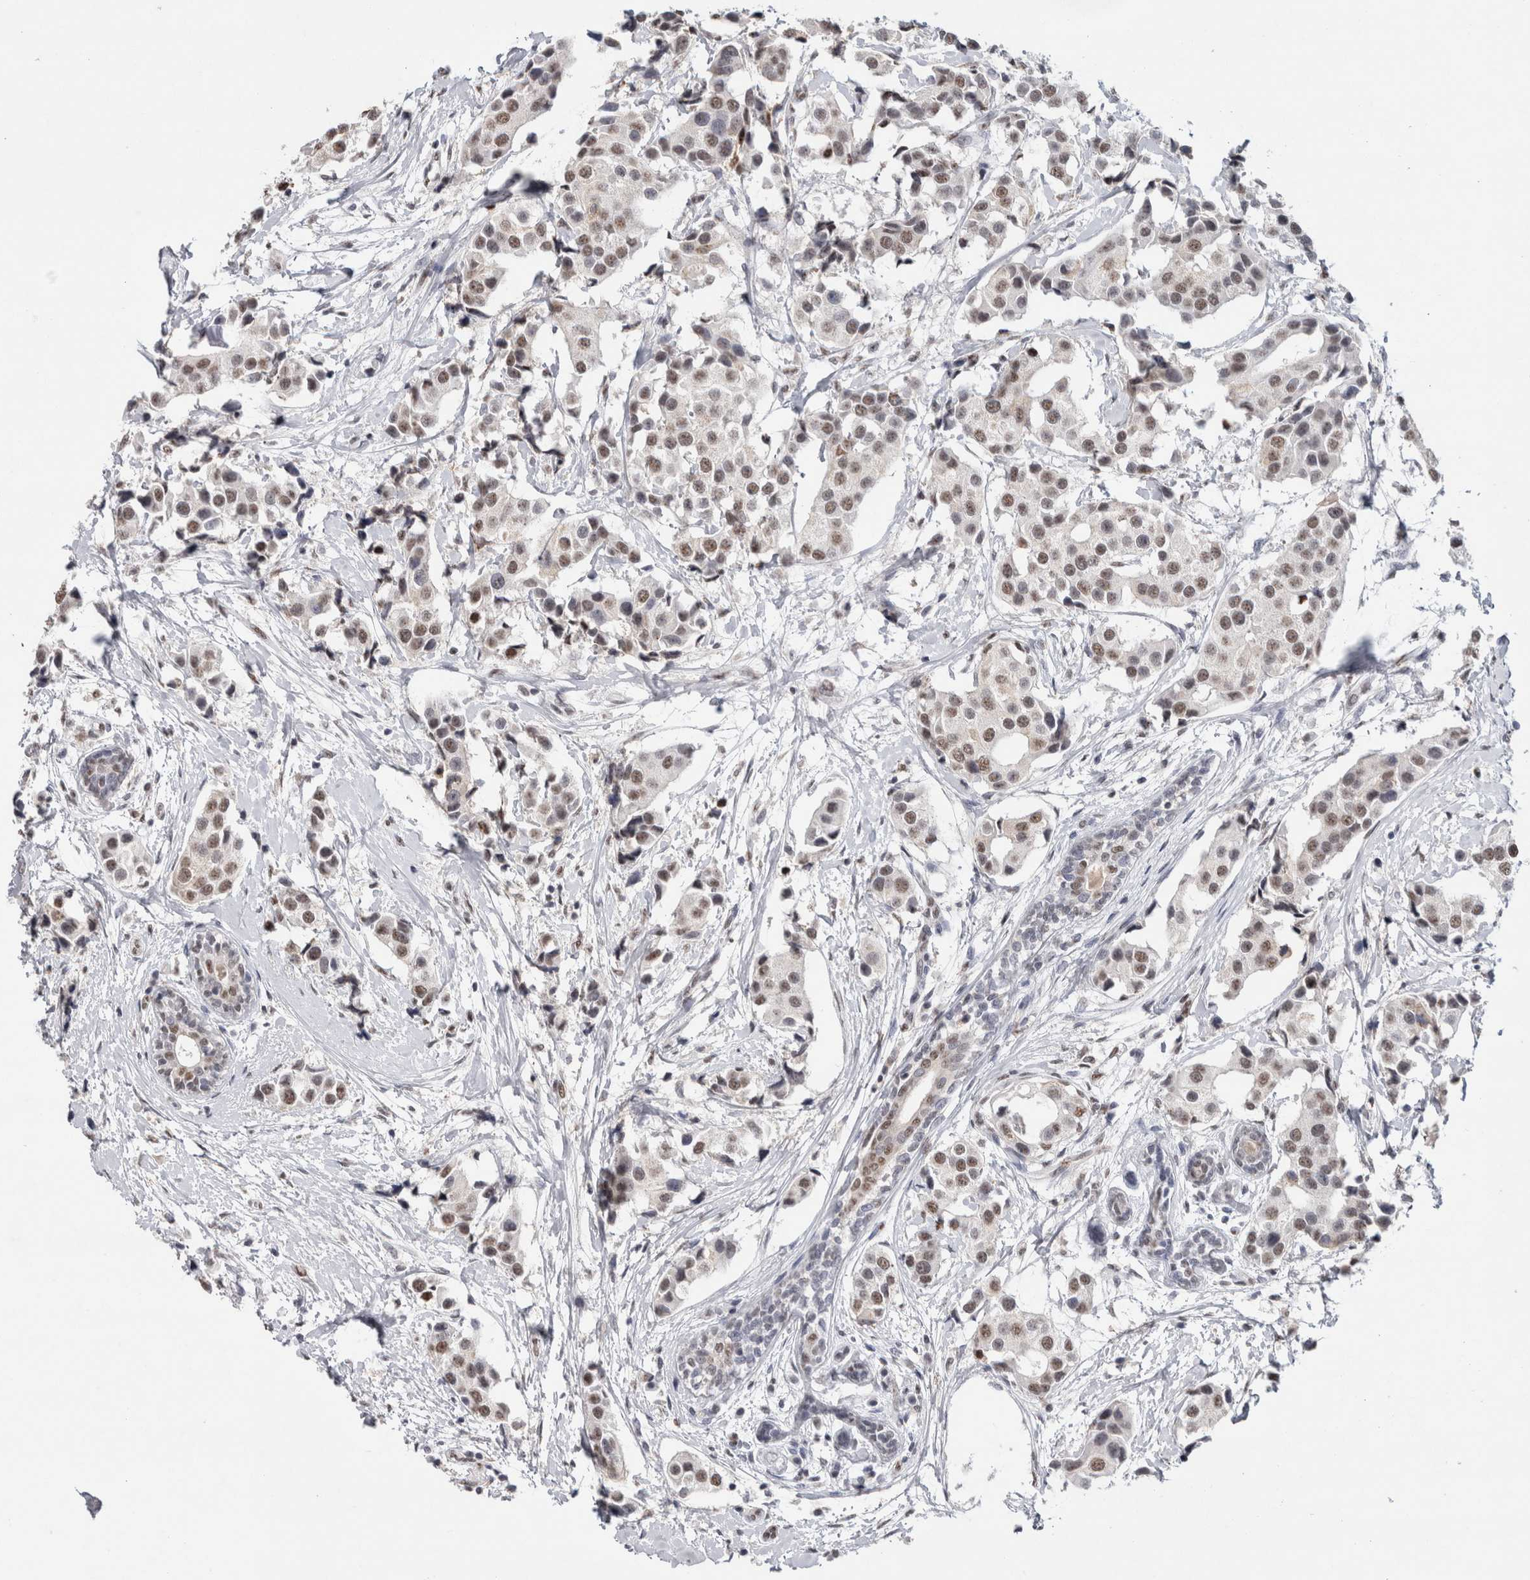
{"staining": {"intensity": "weak", "quantity": ">75%", "location": "nuclear"}, "tissue": "breast cancer", "cell_type": "Tumor cells", "image_type": "cancer", "snomed": [{"axis": "morphology", "description": "Normal tissue, NOS"}, {"axis": "morphology", "description": "Duct carcinoma"}, {"axis": "topography", "description": "Breast"}], "caption": "Immunohistochemical staining of breast cancer (infiltrating ductal carcinoma) displays low levels of weak nuclear expression in approximately >75% of tumor cells.", "gene": "RPS6KA2", "patient": {"sex": "female", "age": 39}}